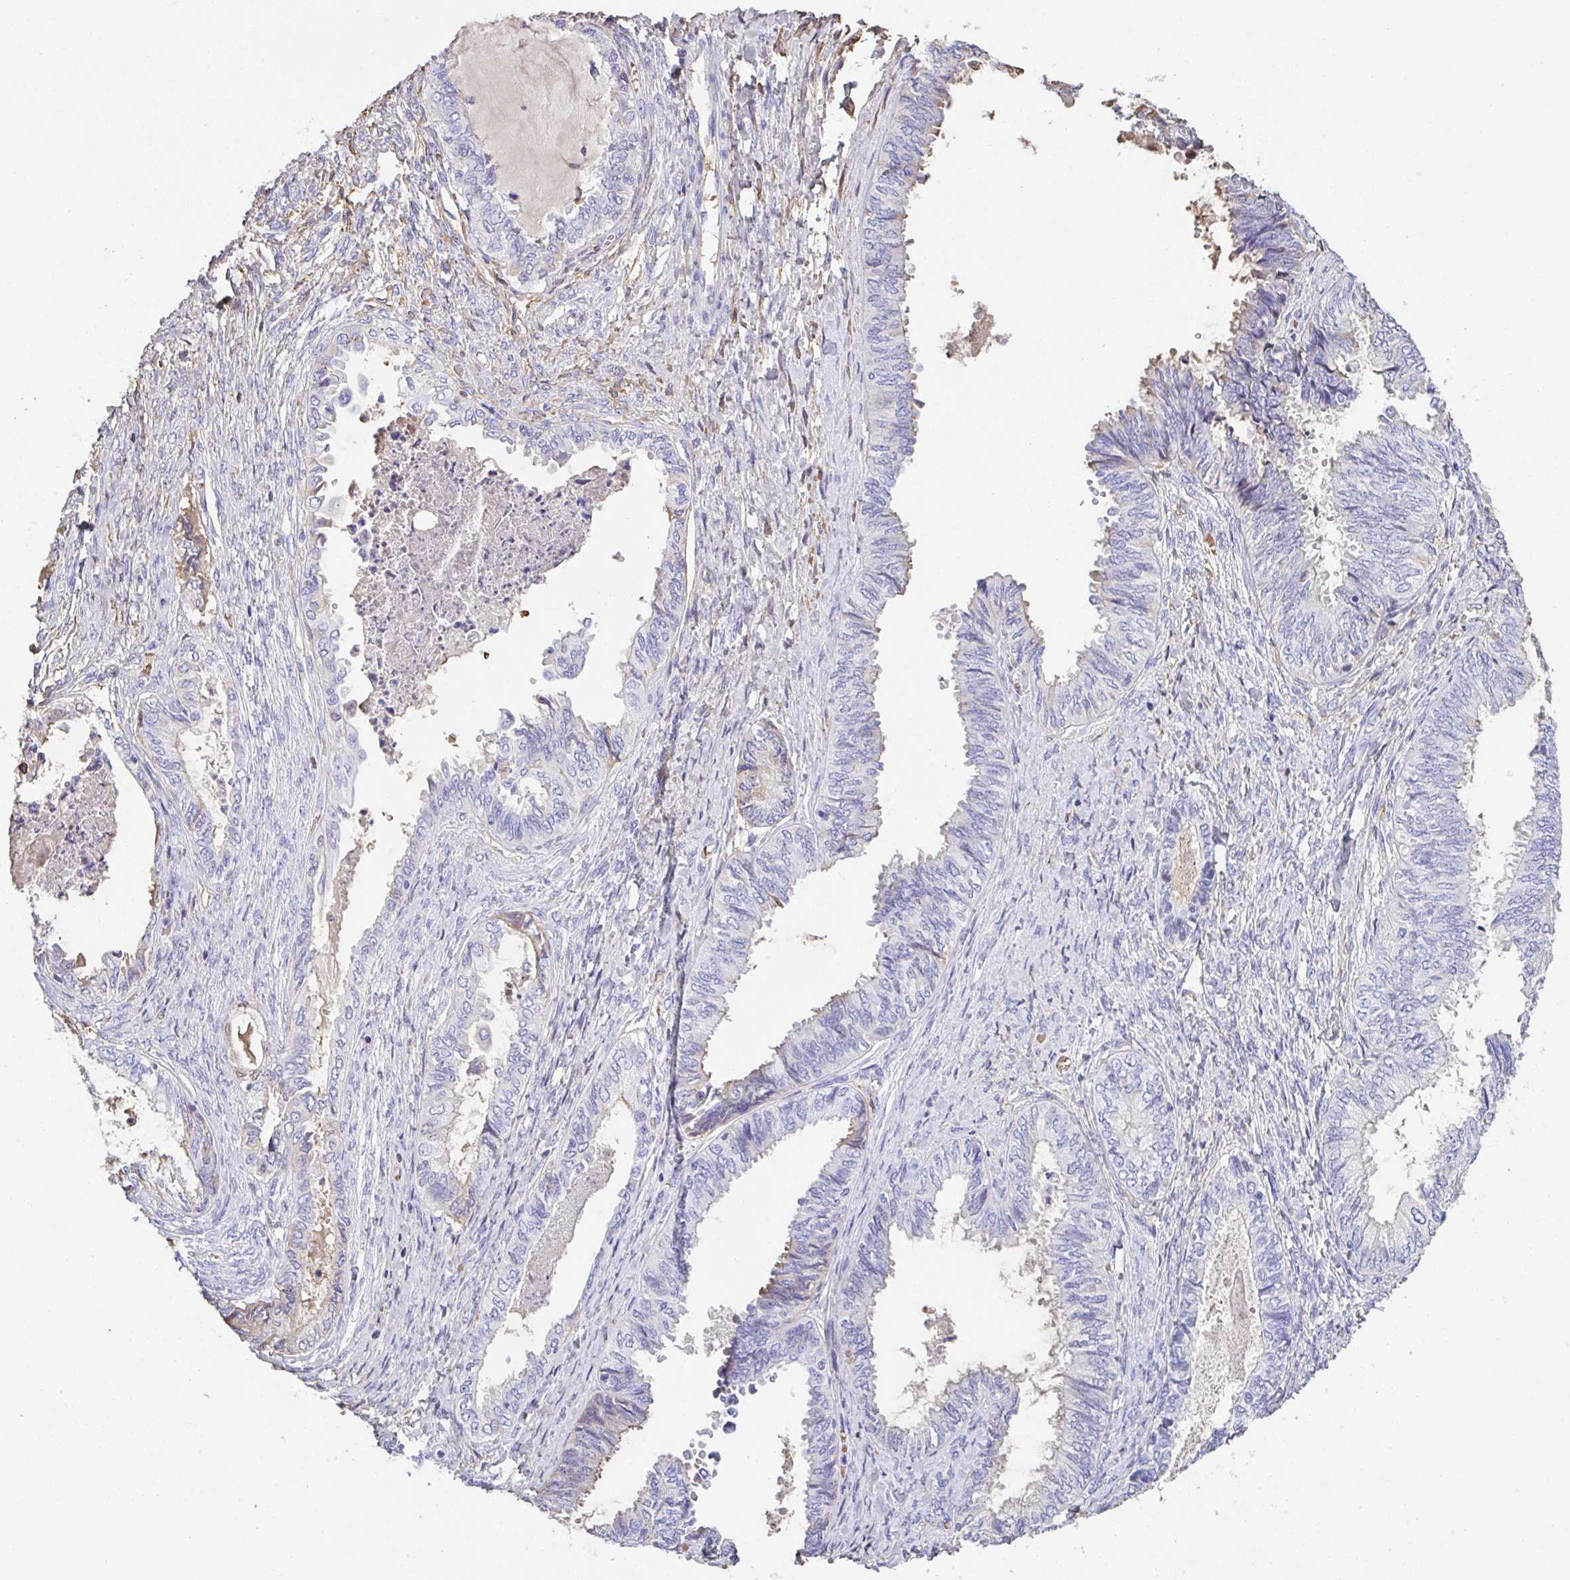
{"staining": {"intensity": "negative", "quantity": "none", "location": "none"}, "tissue": "ovarian cancer", "cell_type": "Tumor cells", "image_type": "cancer", "snomed": [{"axis": "morphology", "description": "Carcinoma, endometroid"}, {"axis": "topography", "description": "Ovary"}], "caption": "Immunohistochemical staining of human ovarian endometroid carcinoma exhibits no significant staining in tumor cells.", "gene": "HOXC12", "patient": {"sex": "female", "age": 70}}